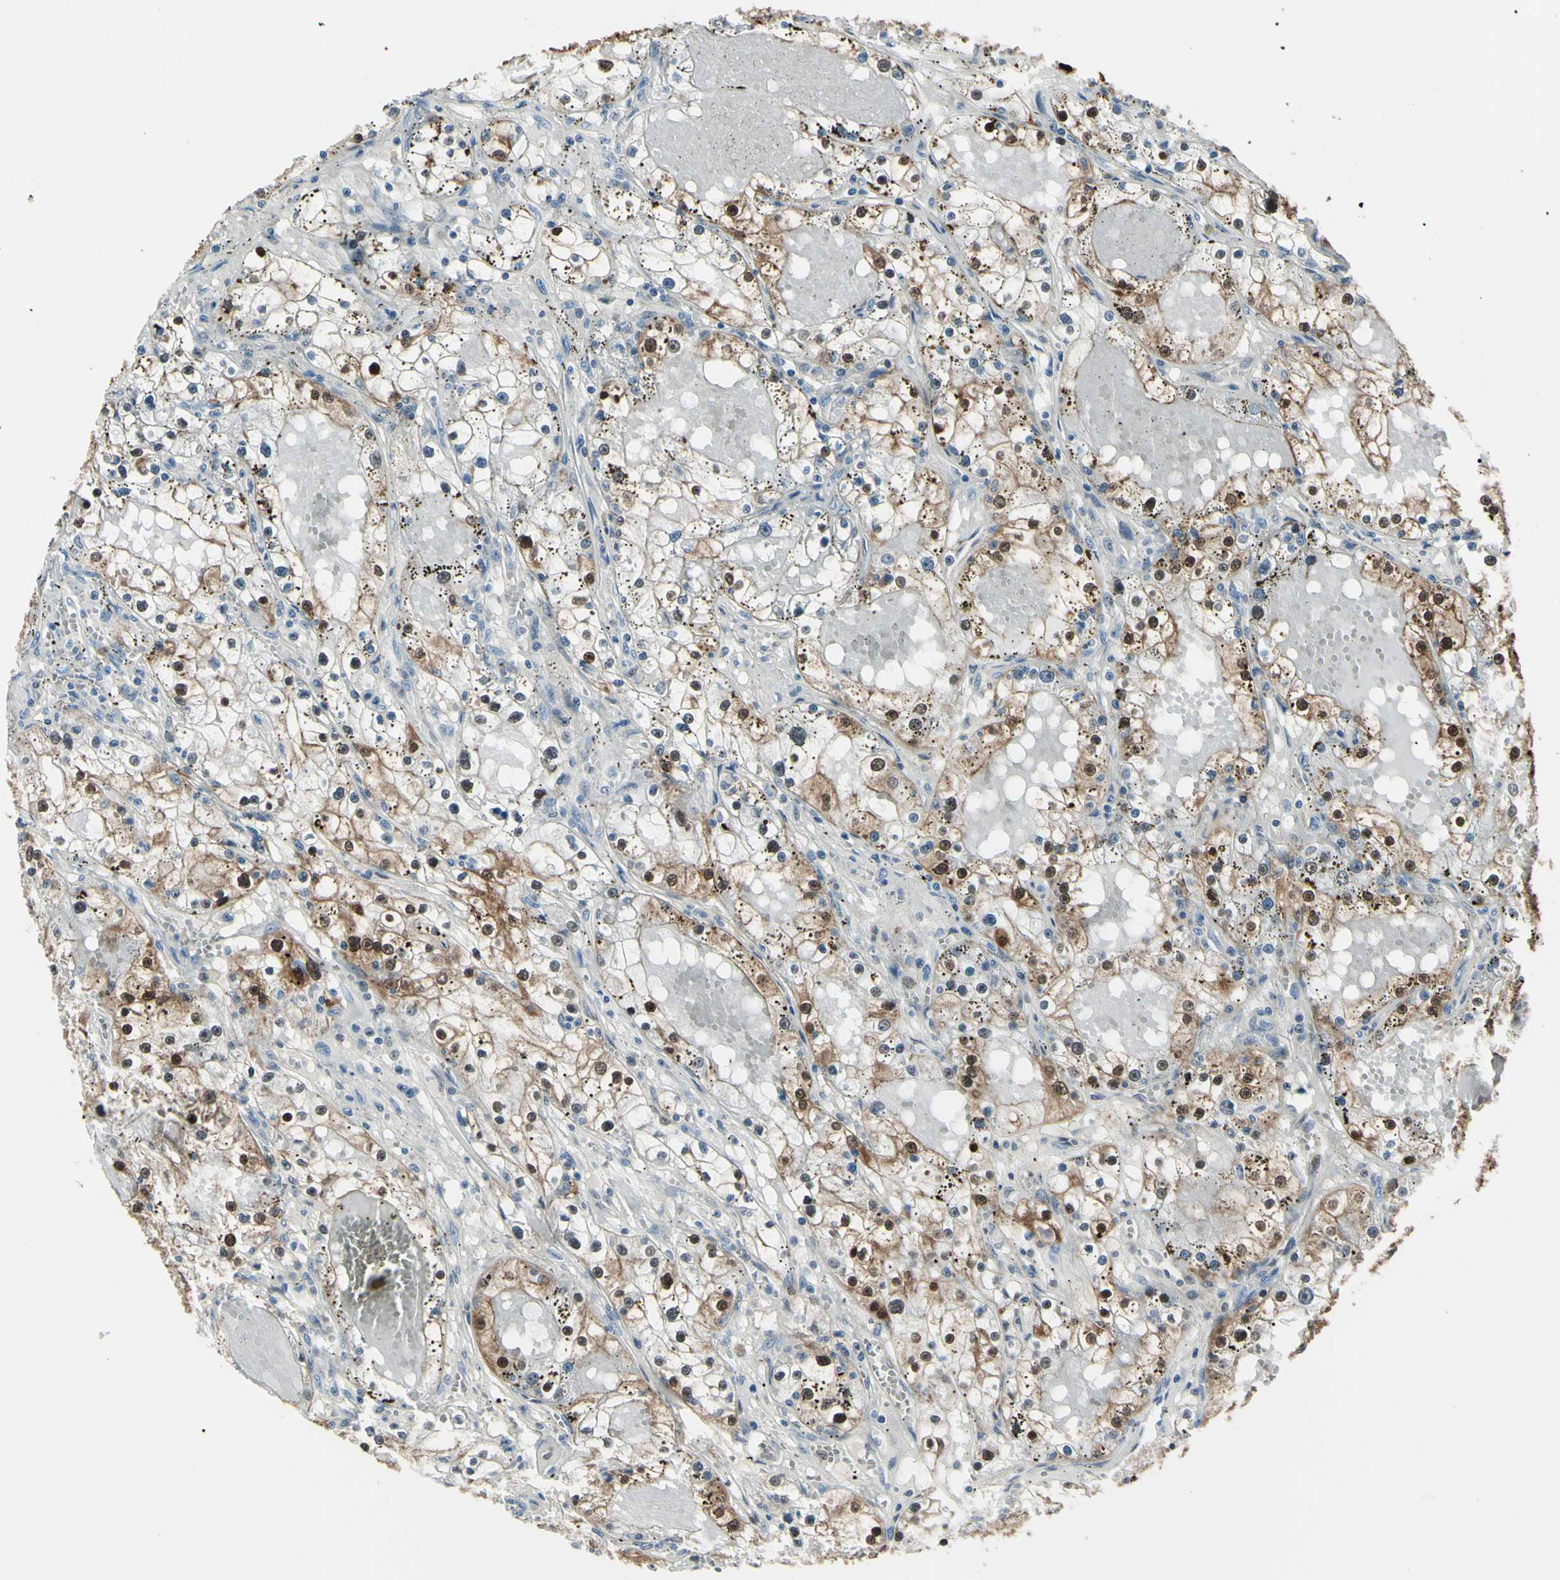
{"staining": {"intensity": "moderate", "quantity": "25%-75%", "location": "cytoplasmic/membranous,nuclear"}, "tissue": "renal cancer", "cell_type": "Tumor cells", "image_type": "cancer", "snomed": [{"axis": "morphology", "description": "Adenocarcinoma, NOS"}, {"axis": "topography", "description": "Kidney"}], "caption": "Immunohistochemical staining of human renal cancer (adenocarcinoma) shows medium levels of moderate cytoplasmic/membranous and nuclear expression in about 25%-75% of tumor cells.", "gene": "PGK1", "patient": {"sex": "male", "age": 56}}